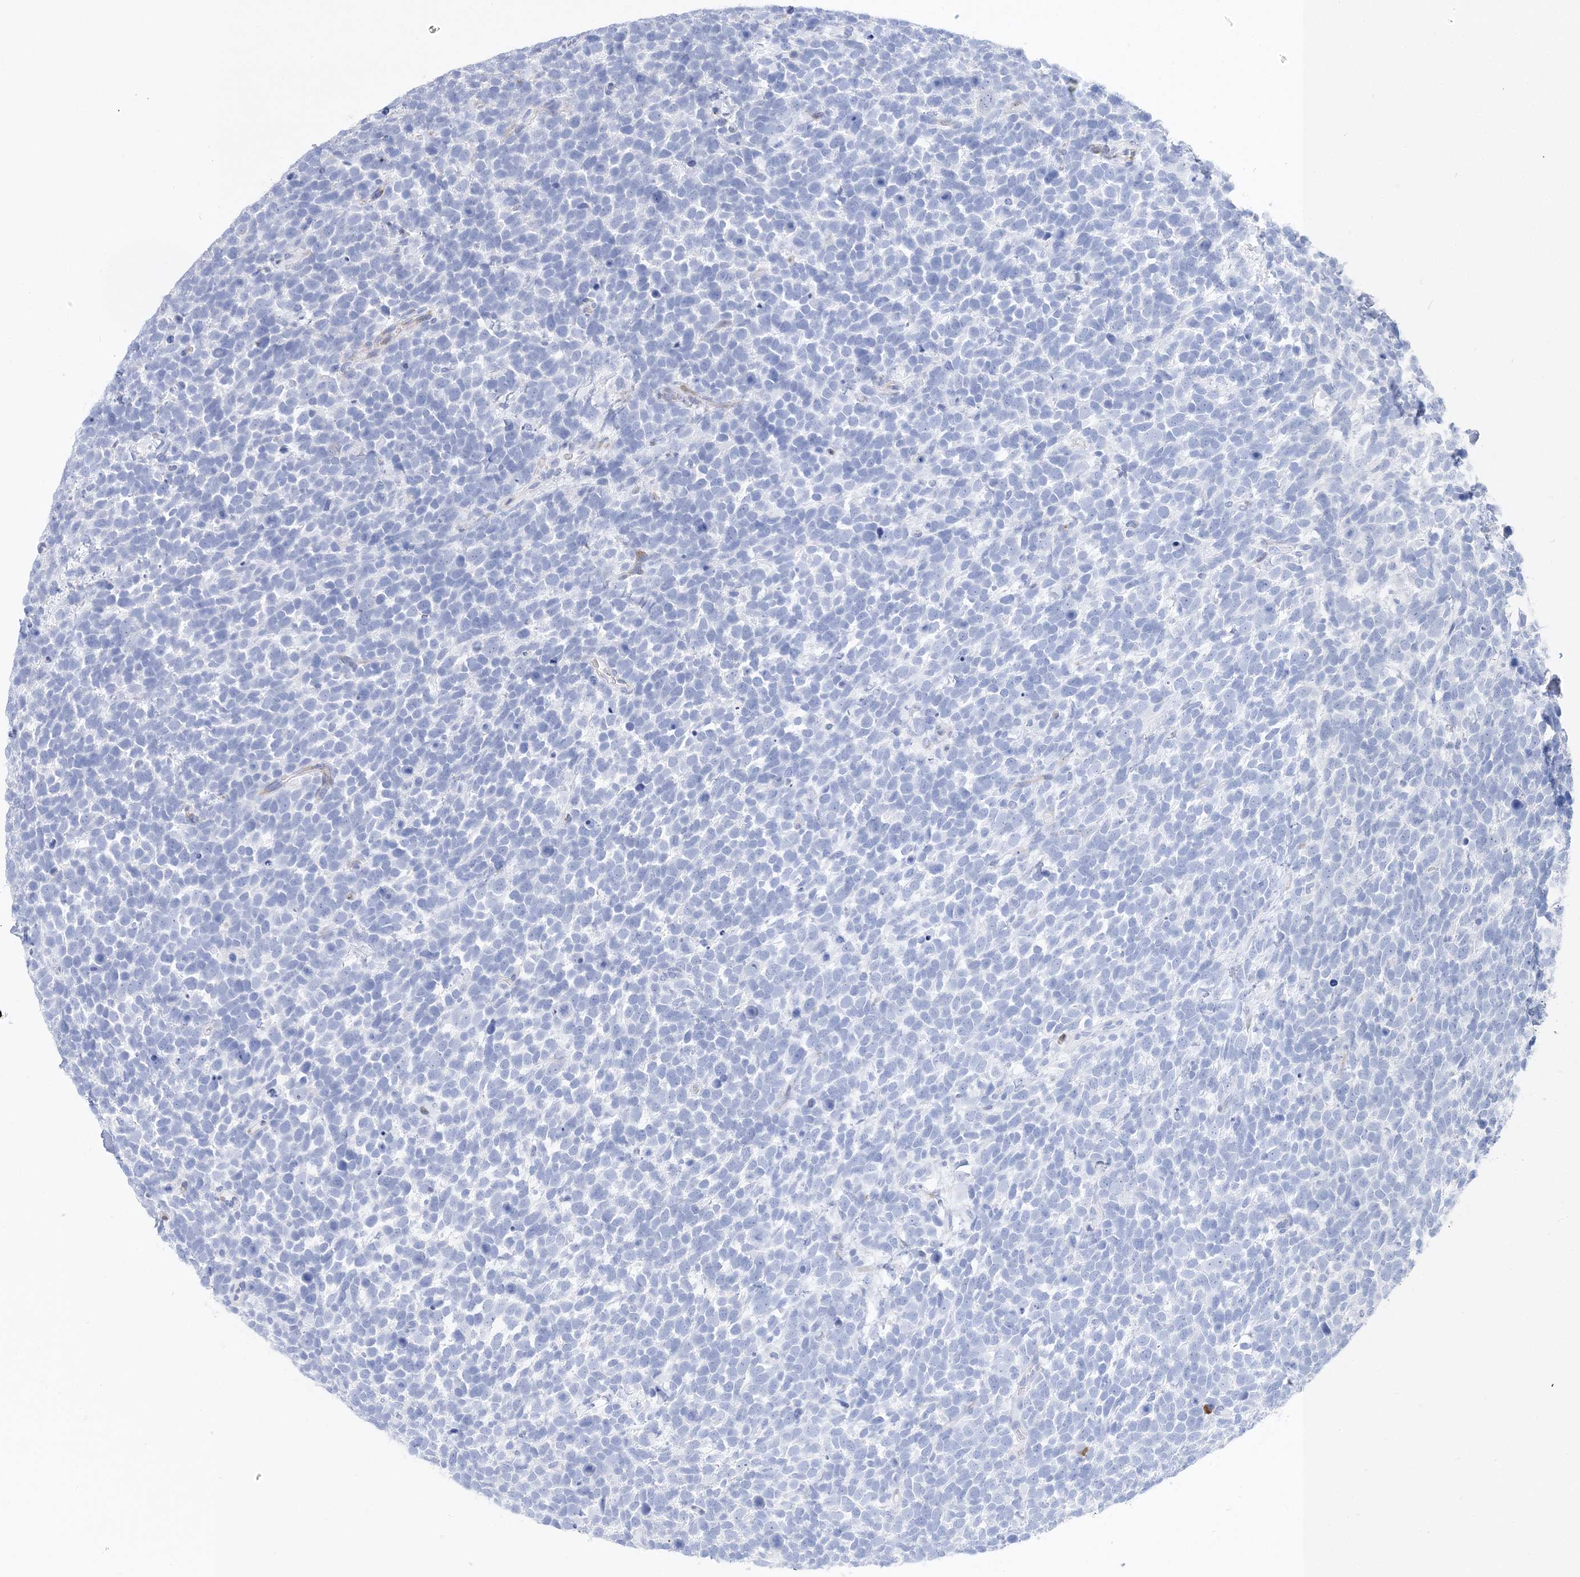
{"staining": {"intensity": "negative", "quantity": "none", "location": "none"}, "tissue": "urothelial cancer", "cell_type": "Tumor cells", "image_type": "cancer", "snomed": [{"axis": "morphology", "description": "Urothelial carcinoma, High grade"}, {"axis": "topography", "description": "Urinary bladder"}], "caption": "Photomicrograph shows no significant protein staining in tumor cells of high-grade urothelial carcinoma.", "gene": "TSPYL6", "patient": {"sex": "female", "age": 82}}